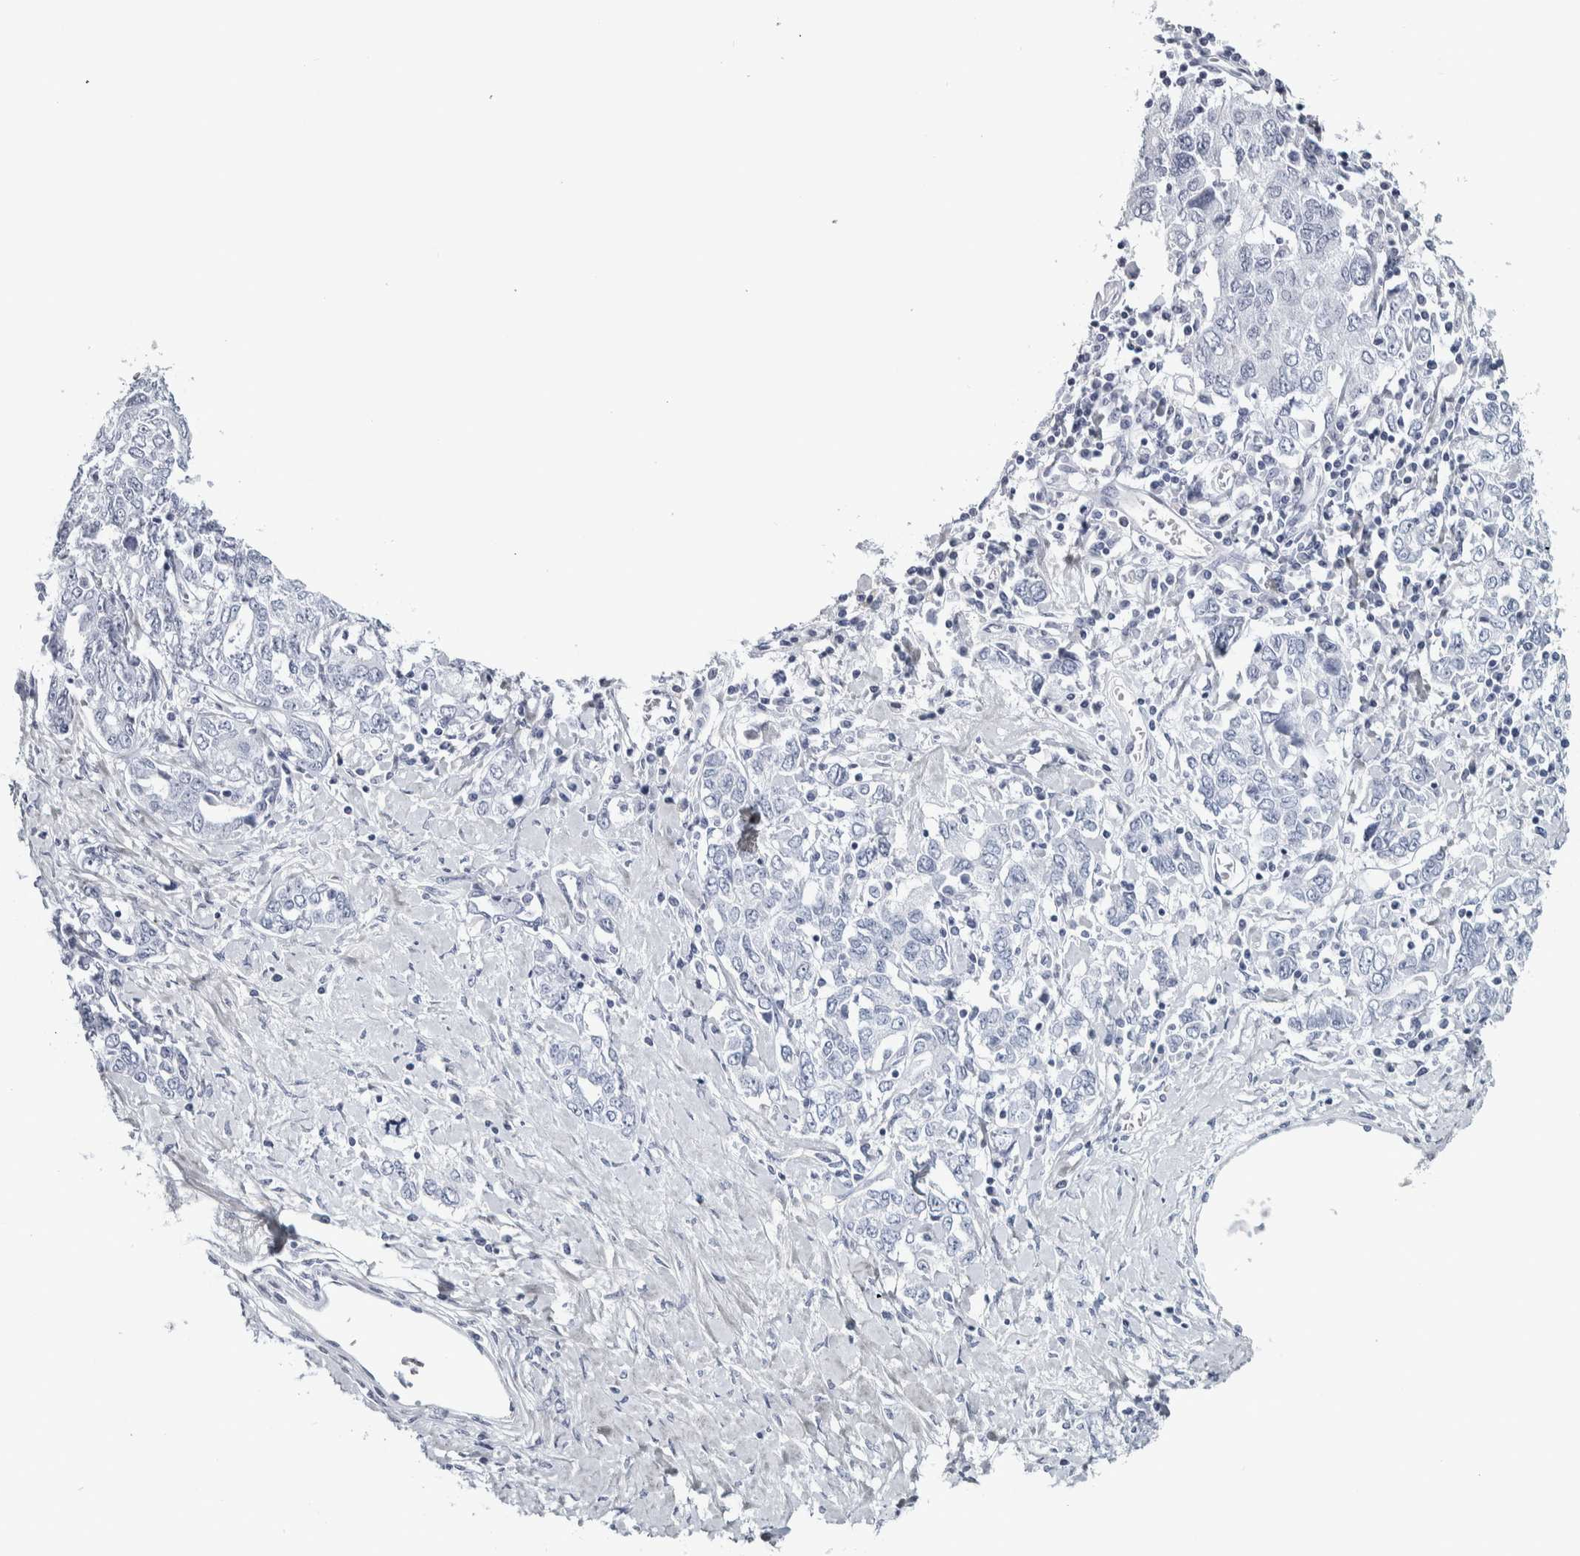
{"staining": {"intensity": "negative", "quantity": "none", "location": "none"}, "tissue": "ovarian cancer", "cell_type": "Tumor cells", "image_type": "cancer", "snomed": [{"axis": "morphology", "description": "Carcinoma, endometroid"}, {"axis": "topography", "description": "Ovary"}], "caption": "Image shows no significant protein positivity in tumor cells of ovarian endometroid carcinoma.", "gene": "NECAB1", "patient": {"sex": "female", "age": 62}}